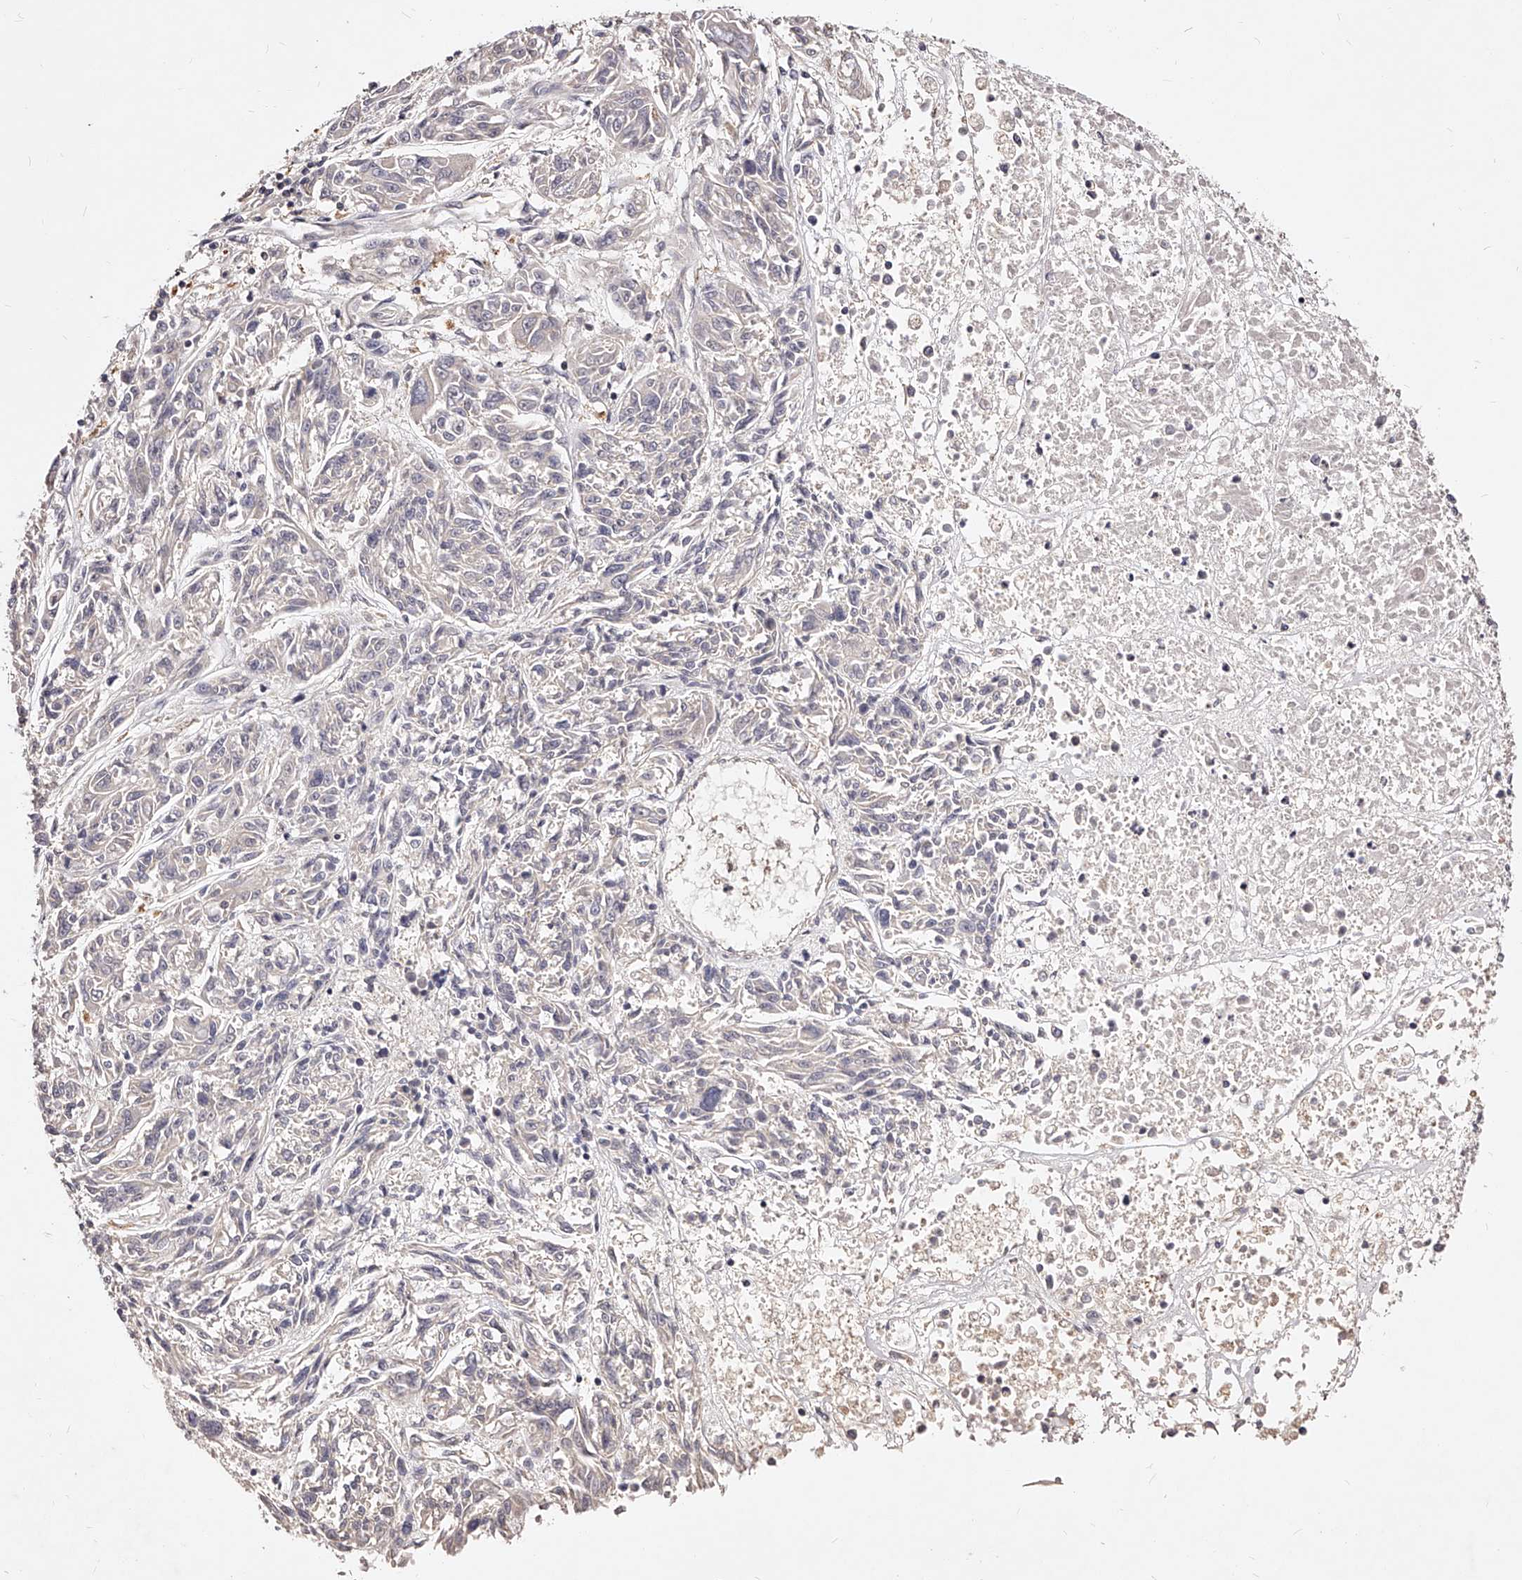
{"staining": {"intensity": "negative", "quantity": "none", "location": "none"}, "tissue": "melanoma", "cell_type": "Tumor cells", "image_type": "cancer", "snomed": [{"axis": "morphology", "description": "Malignant melanoma, NOS"}, {"axis": "topography", "description": "Skin"}], "caption": "Immunohistochemistry (IHC) micrograph of human malignant melanoma stained for a protein (brown), which reveals no expression in tumor cells.", "gene": "PHACTR1", "patient": {"sex": "male", "age": 53}}